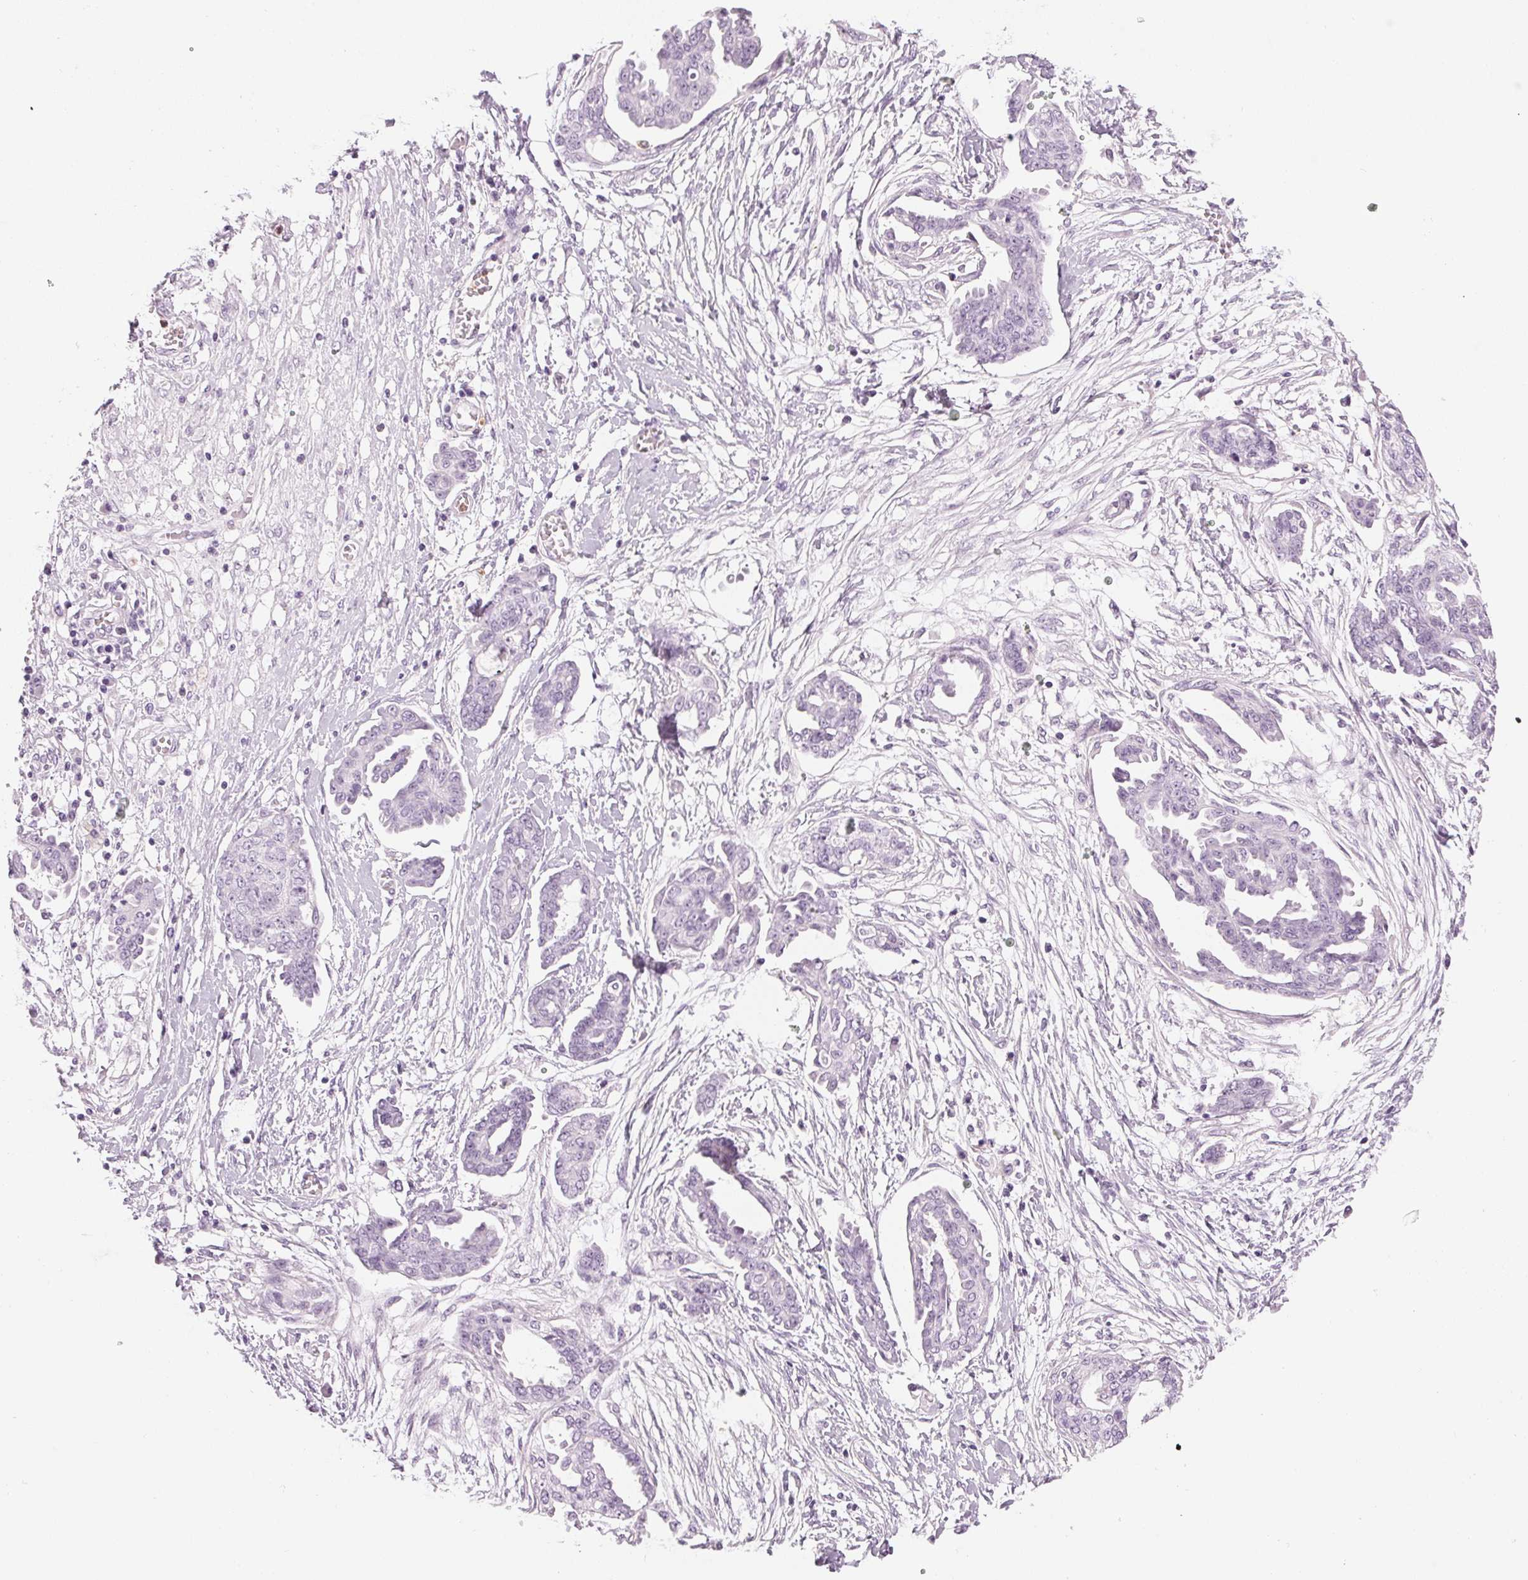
{"staining": {"intensity": "negative", "quantity": "none", "location": "none"}, "tissue": "ovarian cancer", "cell_type": "Tumor cells", "image_type": "cancer", "snomed": [{"axis": "morphology", "description": "Cystadenocarcinoma, serous, NOS"}, {"axis": "topography", "description": "Ovary"}], "caption": "A micrograph of serous cystadenocarcinoma (ovarian) stained for a protein demonstrates no brown staining in tumor cells.", "gene": "MPO", "patient": {"sex": "female", "age": 71}}